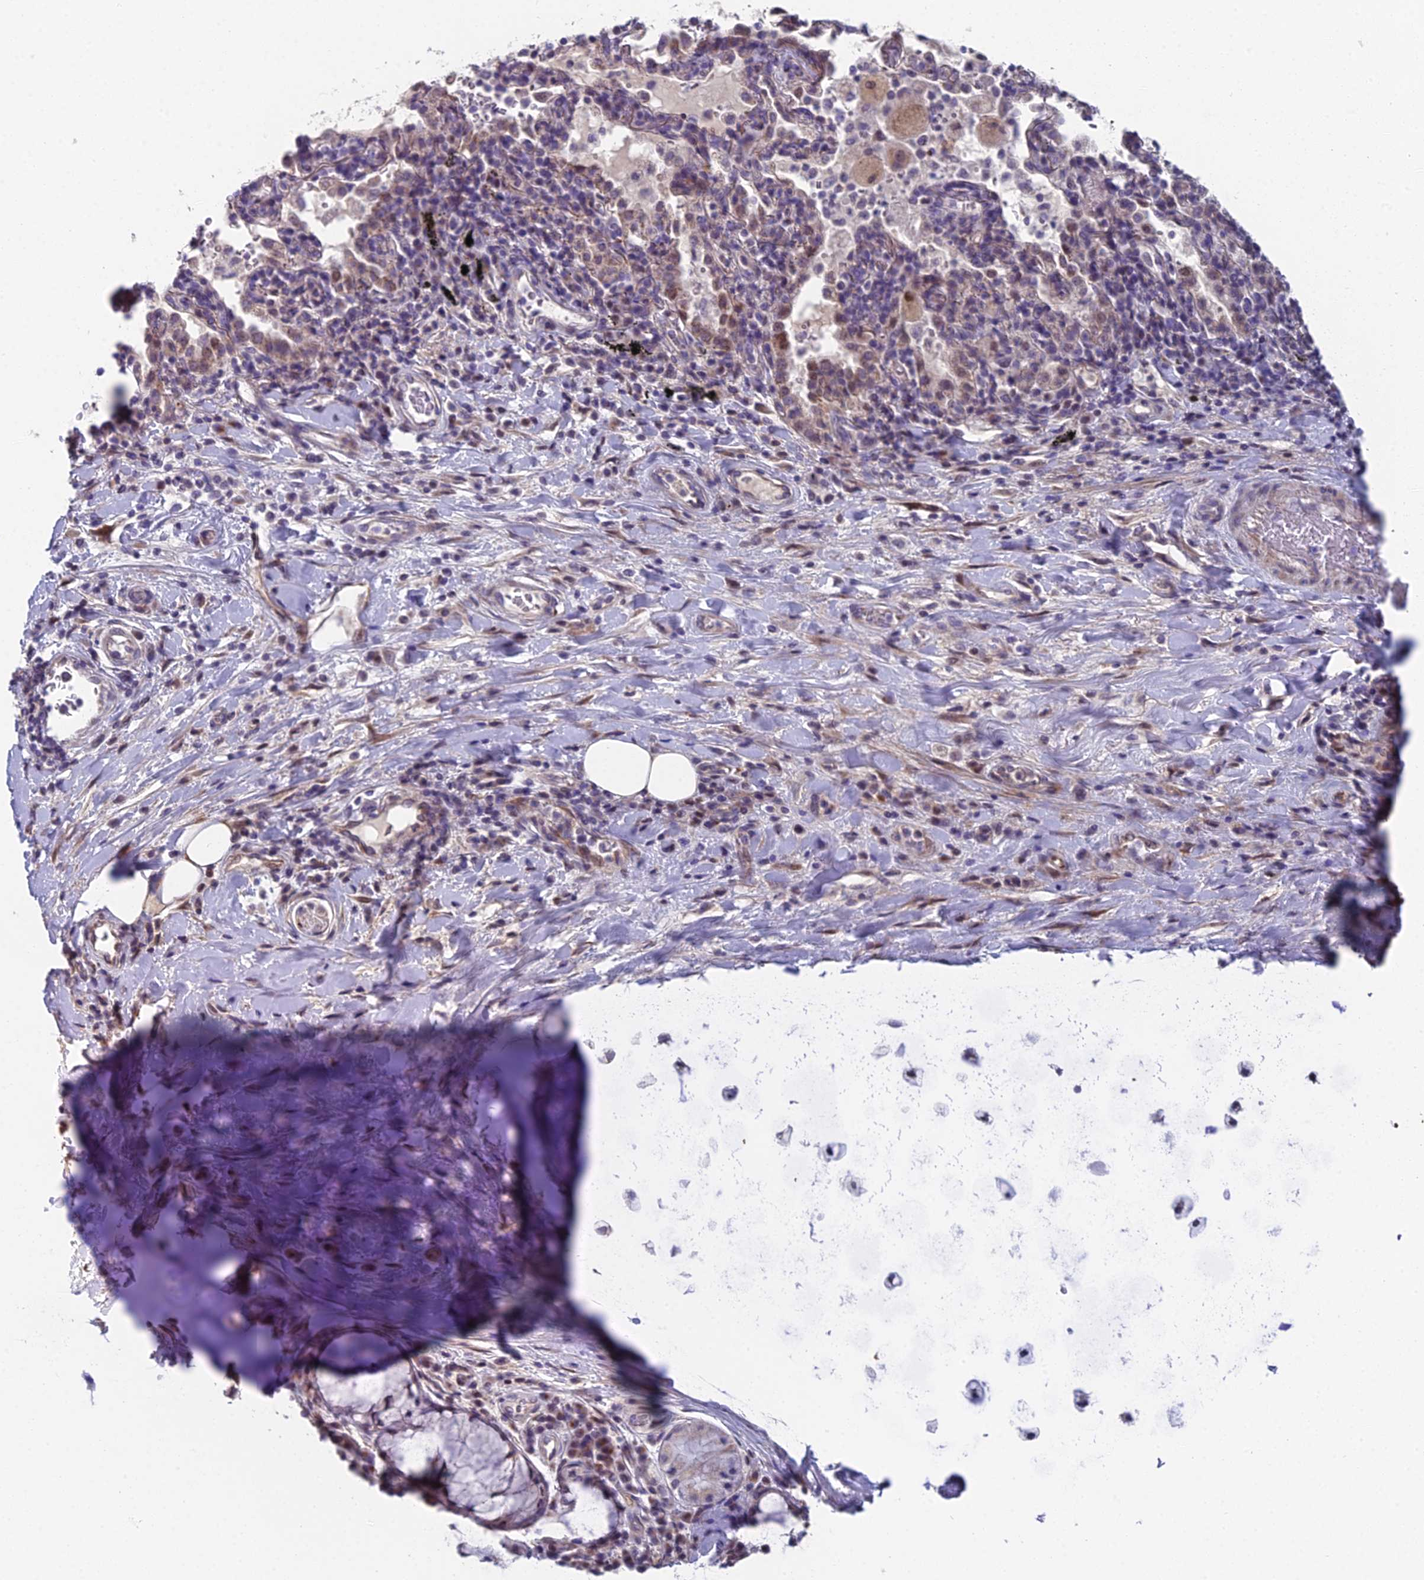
{"staining": {"intensity": "negative", "quantity": "none", "location": "none"}, "tissue": "adipose tissue", "cell_type": "Adipocytes", "image_type": "normal", "snomed": [{"axis": "morphology", "description": "Normal tissue, NOS"}, {"axis": "morphology", "description": "Squamous cell carcinoma, NOS"}, {"axis": "topography", "description": "Bronchus"}, {"axis": "topography", "description": "Lung"}], "caption": "Adipocytes show no significant protein expression in unremarkable adipose tissue. (Brightfield microscopy of DAB (3,3'-diaminobenzidine) immunohistochemistry at high magnification).", "gene": "XKR9", "patient": {"sex": "male", "age": 64}}